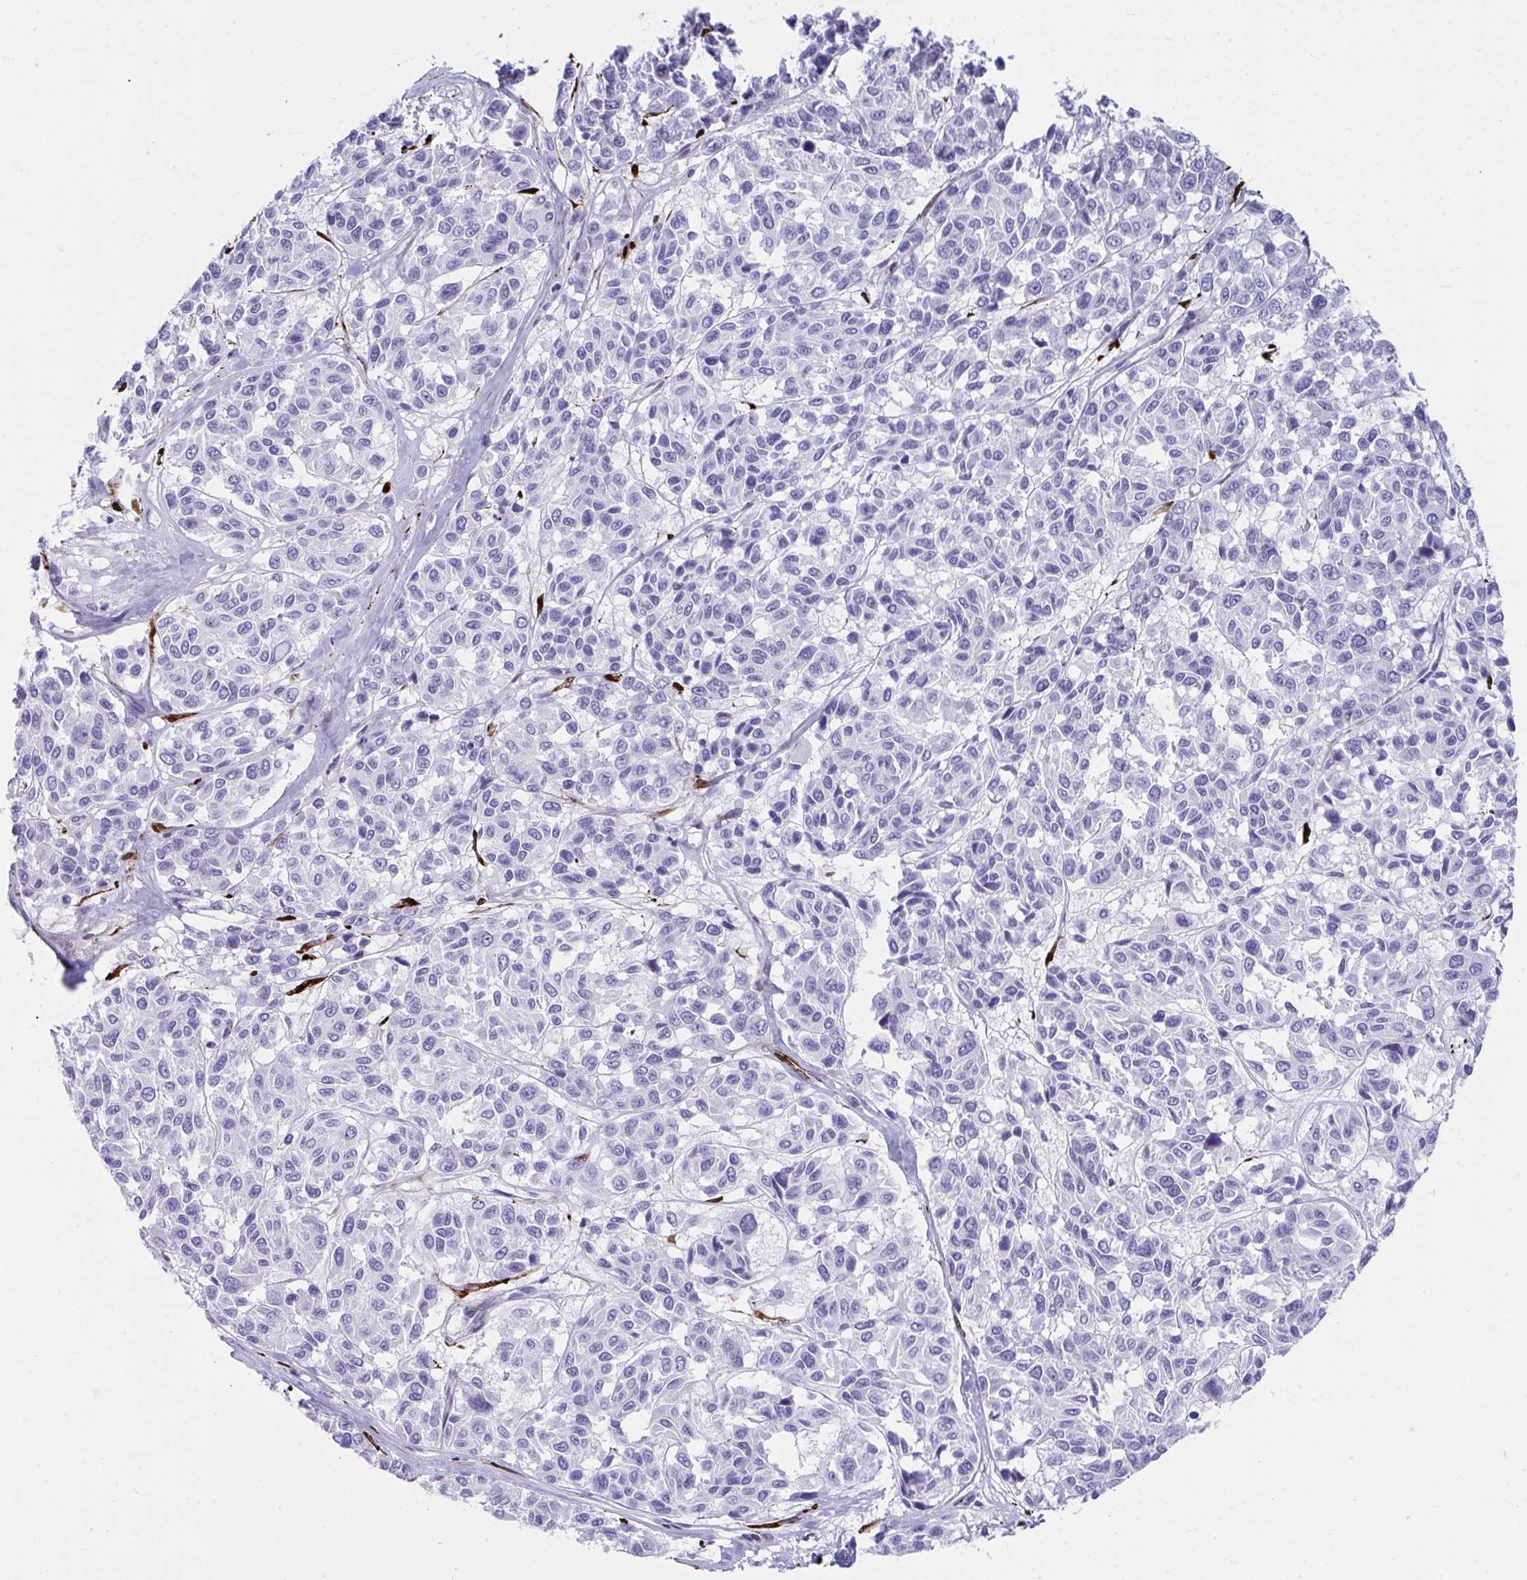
{"staining": {"intensity": "negative", "quantity": "none", "location": "none"}, "tissue": "melanoma", "cell_type": "Tumor cells", "image_type": "cancer", "snomed": [{"axis": "morphology", "description": "Malignant melanoma, NOS"}, {"axis": "topography", "description": "Skin"}], "caption": "Micrograph shows no protein positivity in tumor cells of malignant melanoma tissue.", "gene": "GRXCR2", "patient": {"sex": "female", "age": 66}}